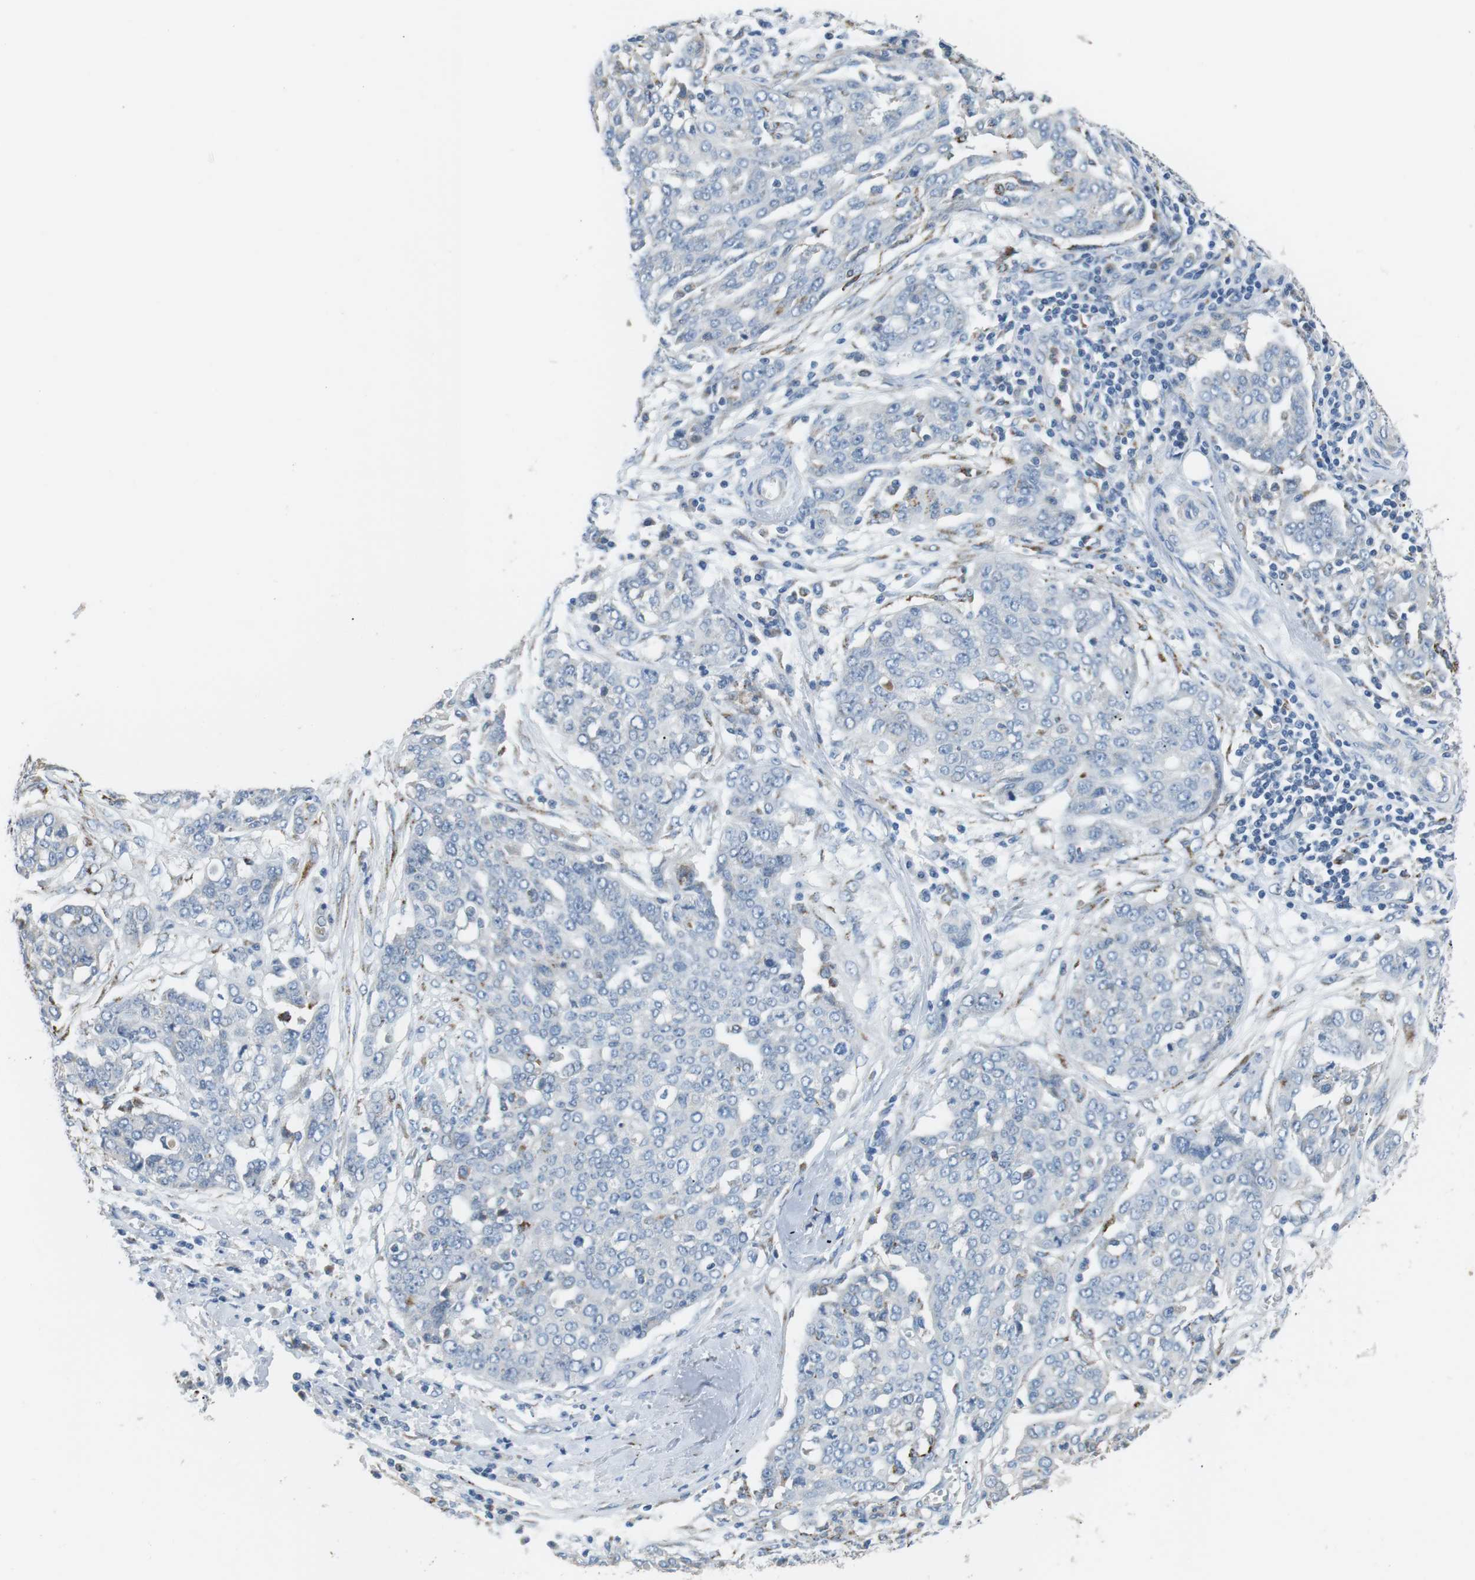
{"staining": {"intensity": "negative", "quantity": "none", "location": "none"}, "tissue": "ovarian cancer", "cell_type": "Tumor cells", "image_type": "cancer", "snomed": [{"axis": "morphology", "description": "Cystadenocarcinoma, serous, NOS"}, {"axis": "topography", "description": "Soft tissue"}, {"axis": "topography", "description": "Ovary"}], "caption": "The image displays no significant expression in tumor cells of ovarian serous cystadenocarcinoma. (Stains: DAB (3,3'-diaminobenzidine) immunohistochemistry (IHC) with hematoxylin counter stain, Microscopy: brightfield microscopy at high magnification).", "gene": "CD300E", "patient": {"sex": "female", "age": 57}}